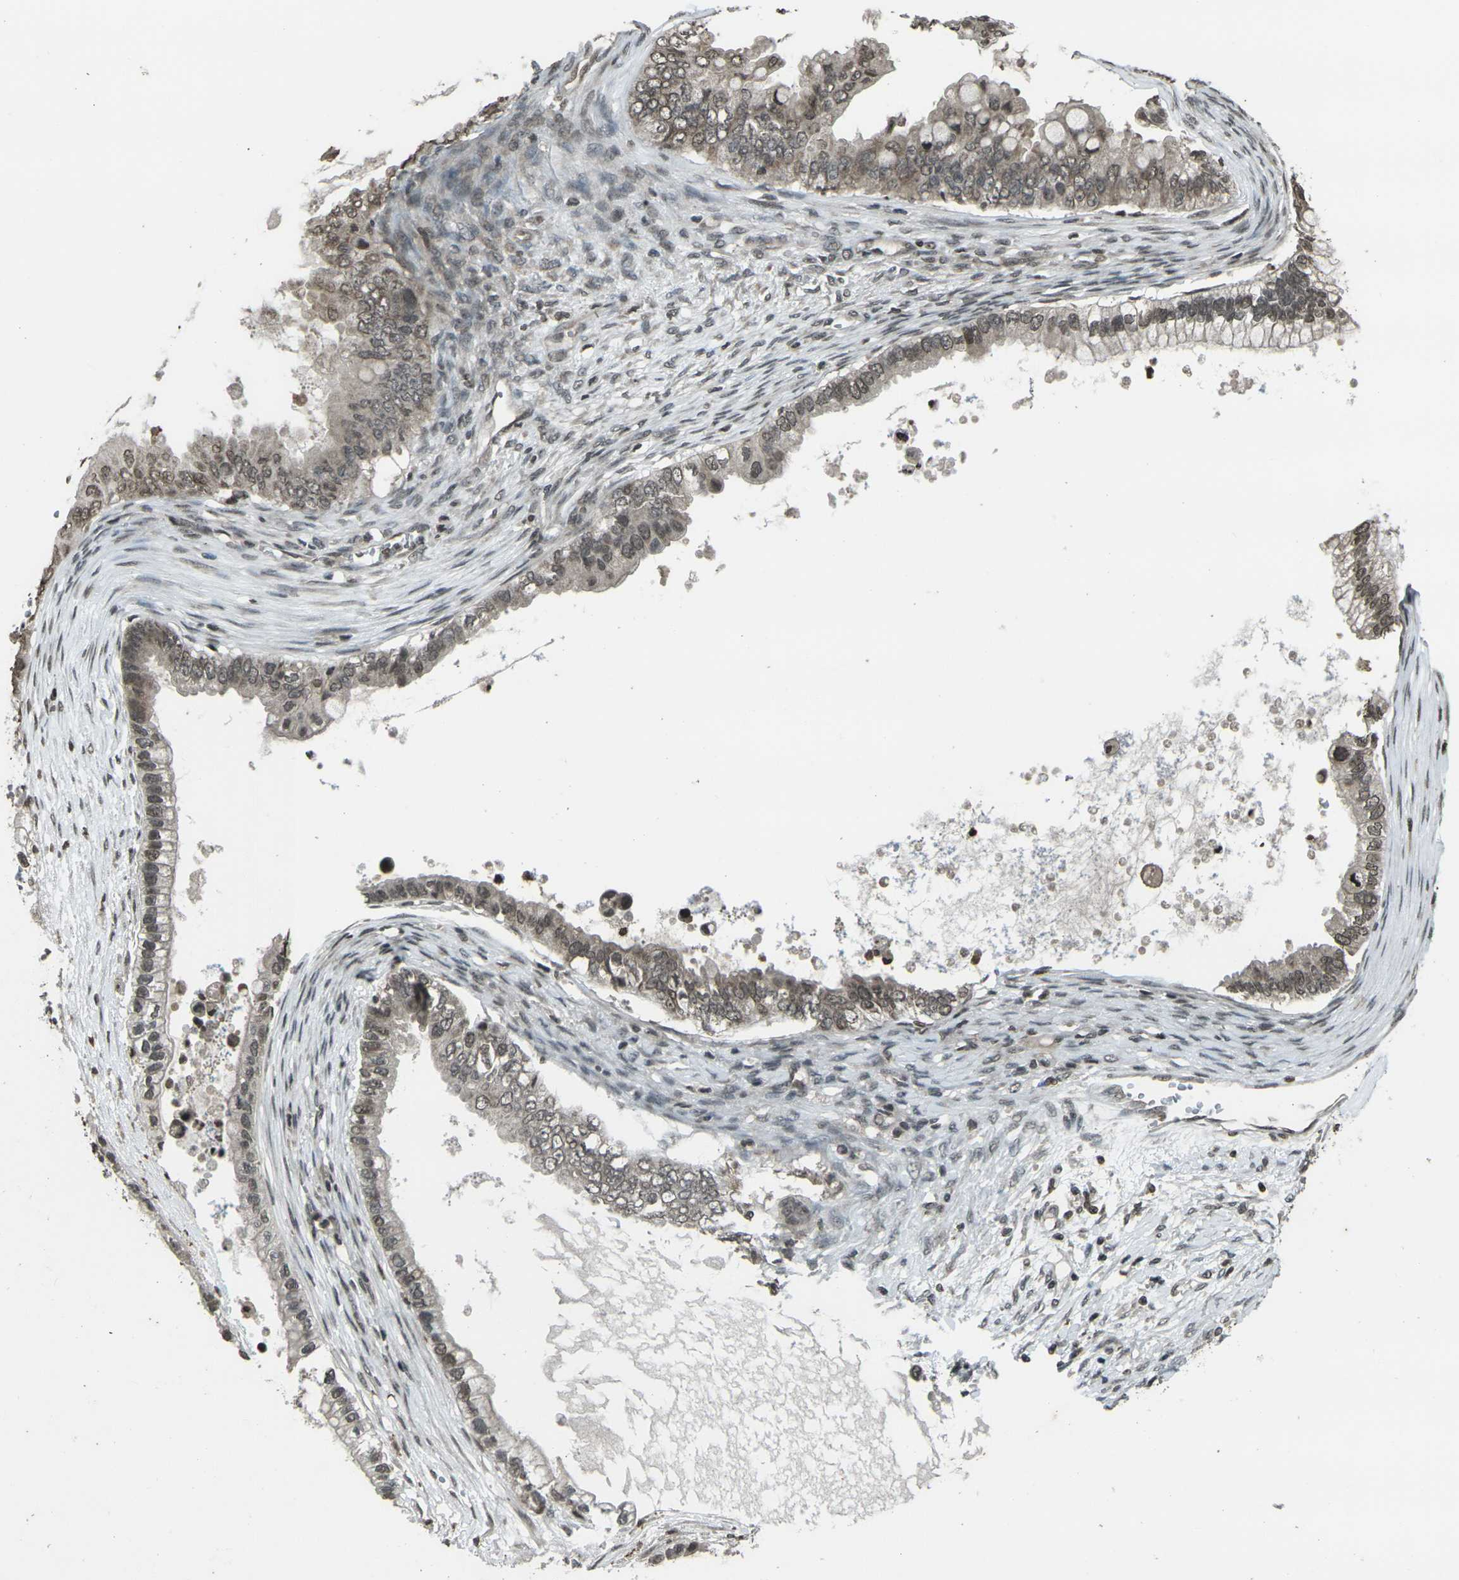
{"staining": {"intensity": "weak", "quantity": ">75%", "location": "cytoplasmic/membranous,nuclear"}, "tissue": "ovarian cancer", "cell_type": "Tumor cells", "image_type": "cancer", "snomed": [{"axis": "morphology", "description": "Cystadenocarcinoma, mucinous, NOS"}, {"axis": "topography", "description": "Ovary"}], "caption": "Immunohistochemistry (DAB) staining of human ovarian mucinous cystadenocarcinoma shows weak cytoplasmic/membranous and nuclear protein staining in approximately >75% of tumor cells.", "gene": "PRPF8", "patient": {"sex": "female", "age": 80}}